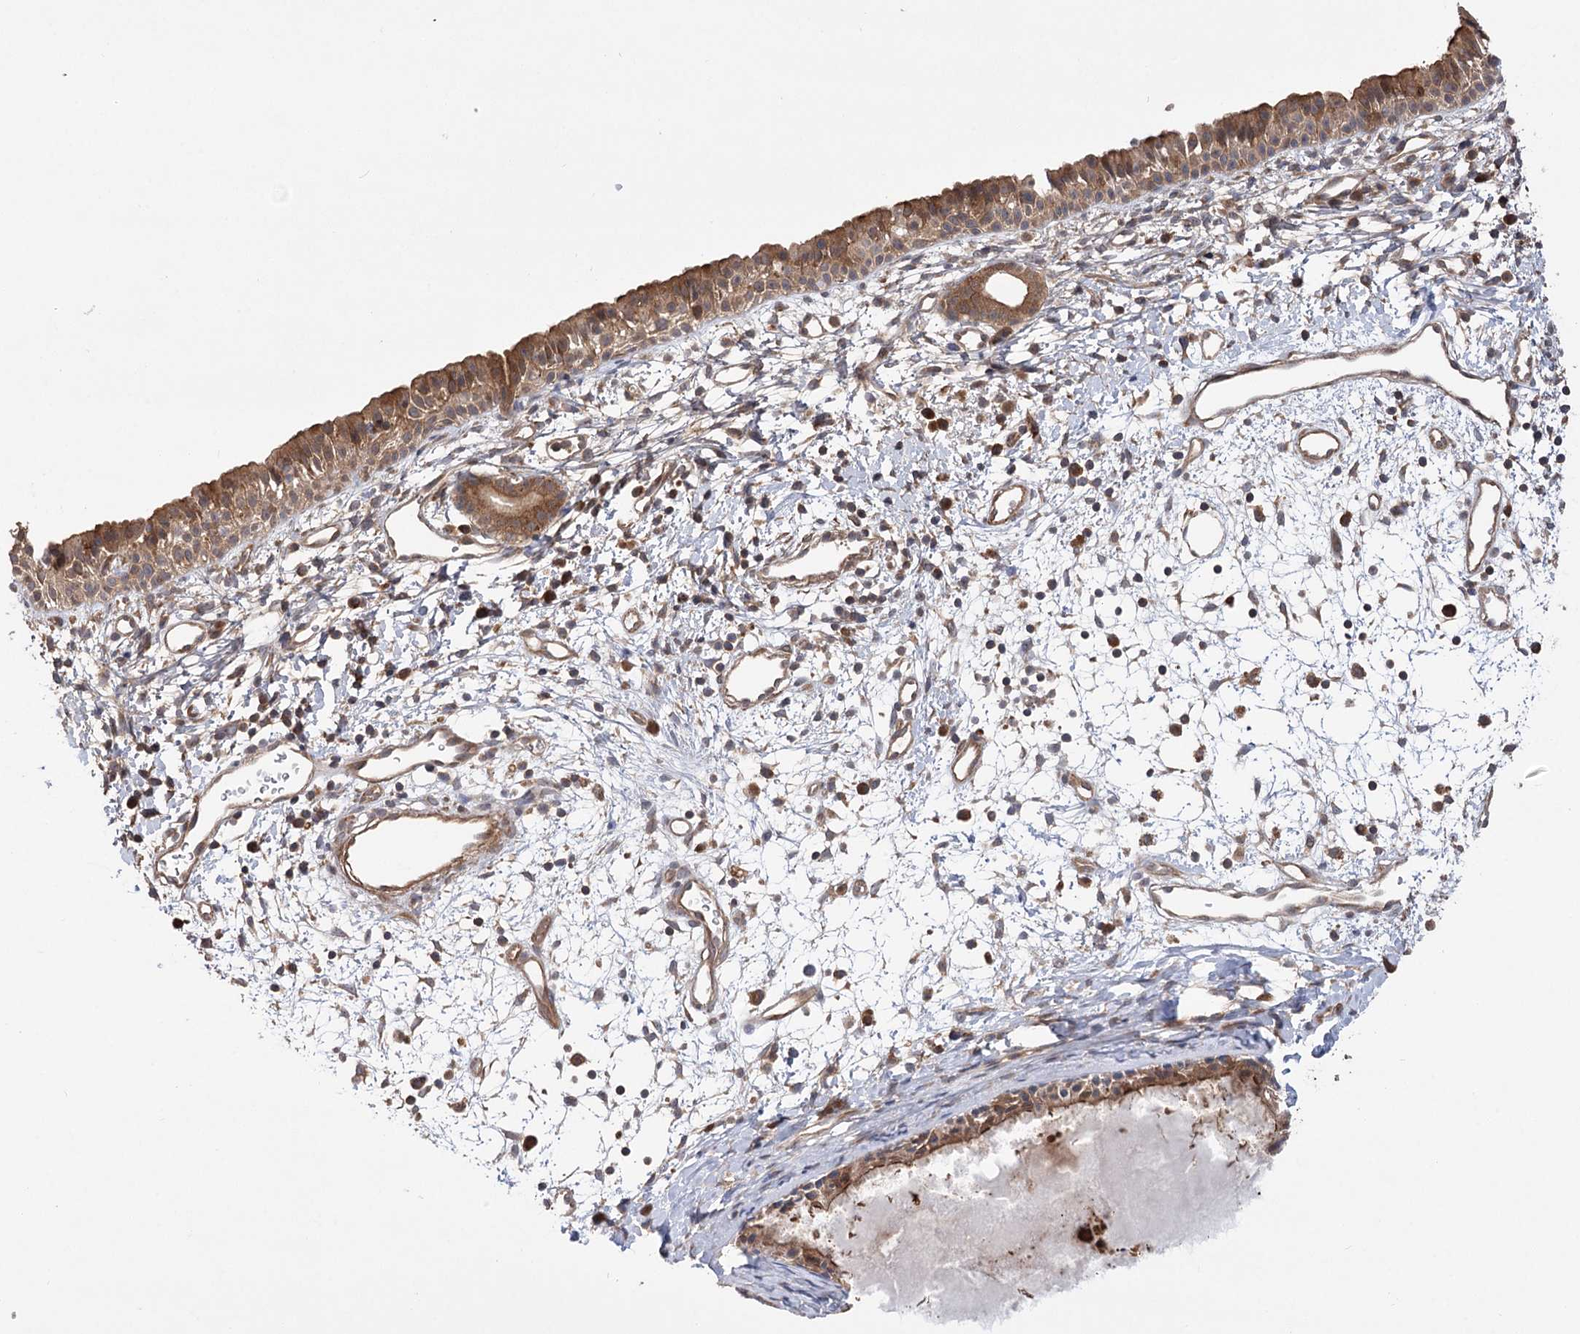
{"staining": {"intensity": "moderate", "quantity": ">75%", "location": "cytoplasmic/membranous"}, "tissue": "nasopharynx", "cell_type": "Respiratory epithelial cells", "image_type": "normal", "snomed": [{"axis": "morphology", "description": "Normal tissue, NOS"}, {"axis": "topography", "description": "Nasopharynx"}], "caption": "DAB (3,3'-diaminobenzidine) immunohistochemical staining of benign human nasopharynx reveals moderate cytoplasmic/membranous protein staining in about >75% of respiratory epithelial cells. (IHC, brightfield microscopy, high magnification).", "gene": "VPS37B", "patient": {"sex": "male", "age": 22}}